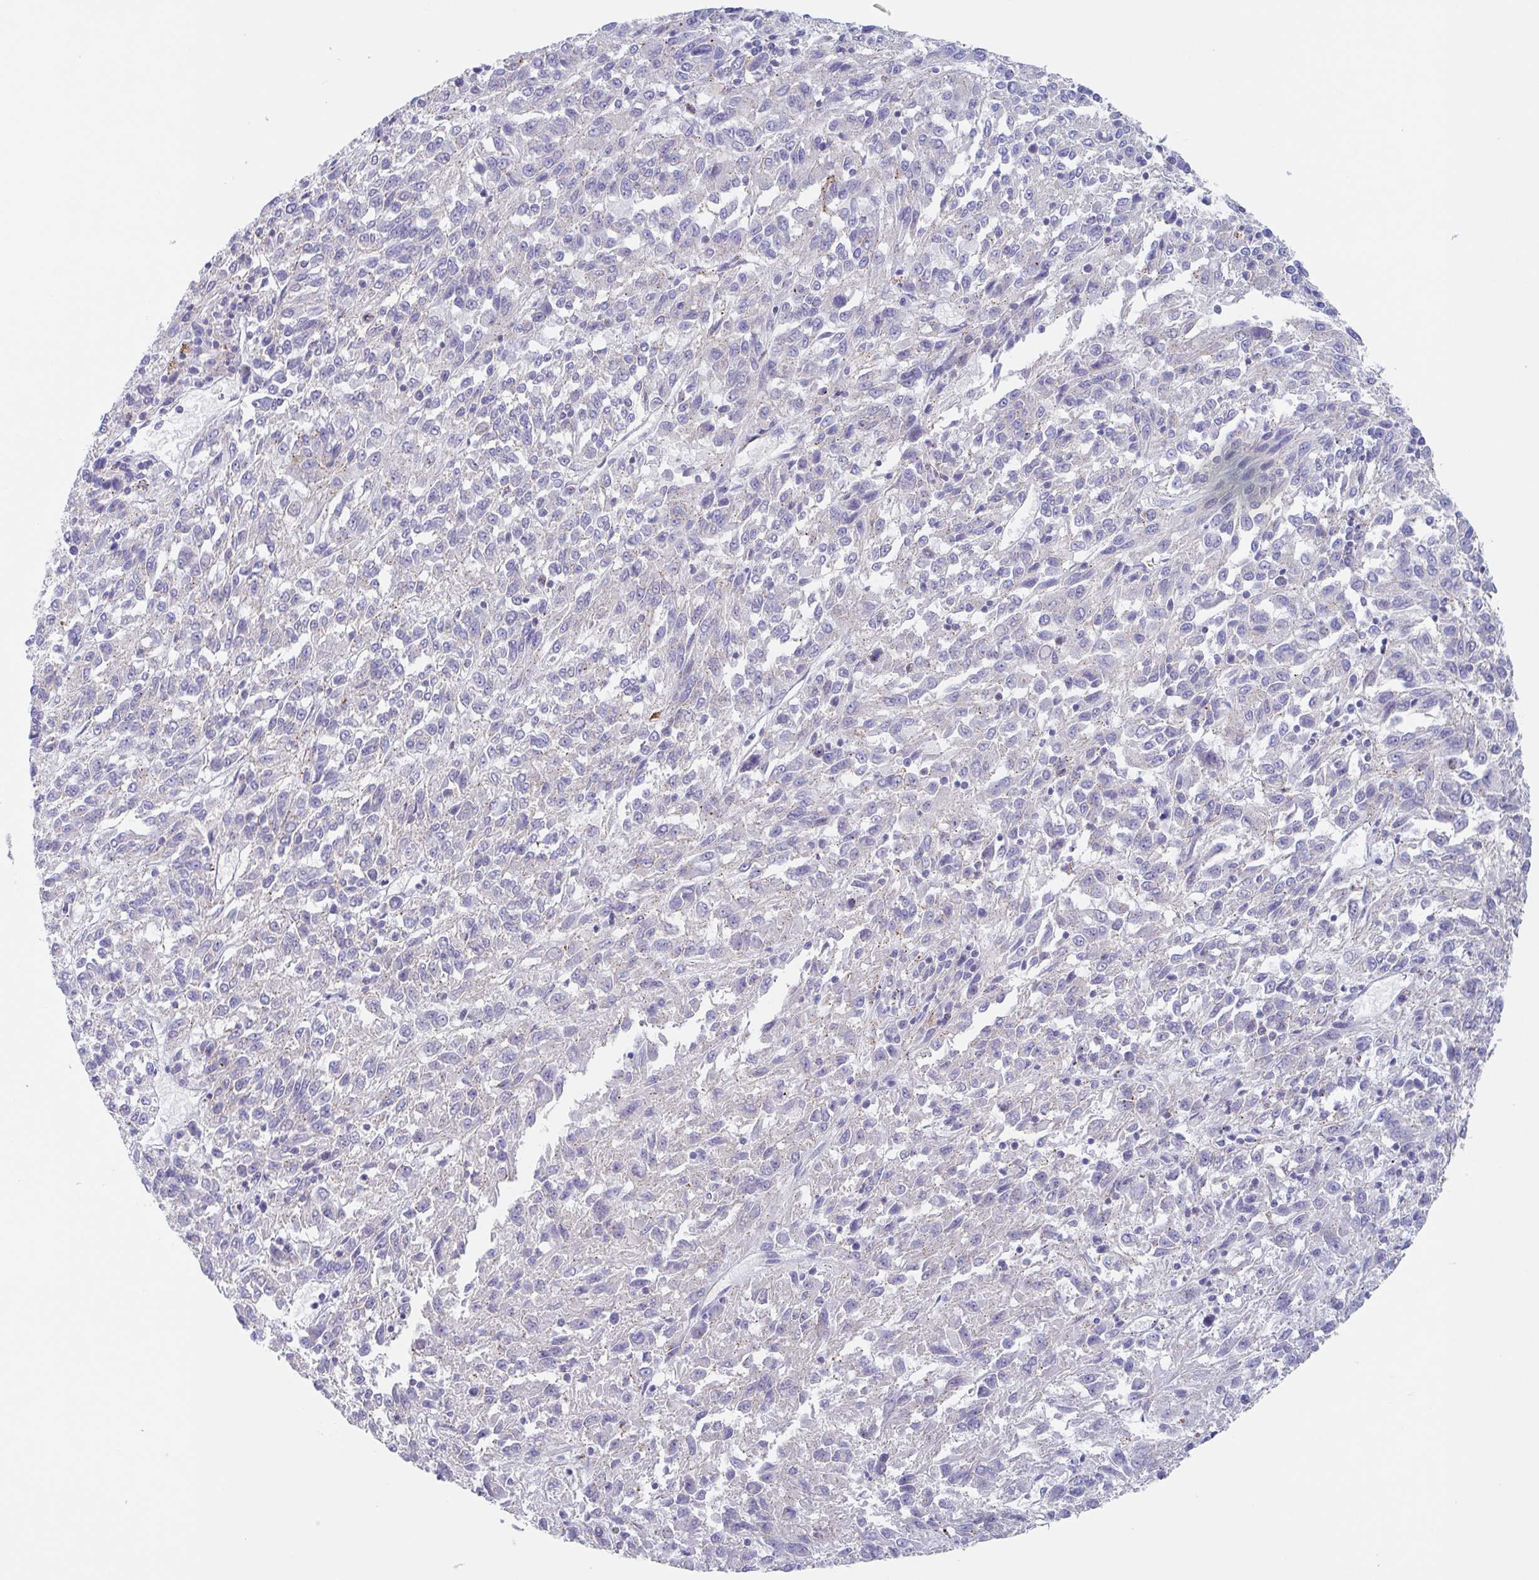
{"staining": {"intensity": "negative", "quantity": "none", "location": "none"}, "tissue": "melanoma", "cell_type": "Tumor cells", "image_type": "cancer", "snomed": [{"axis": "morphology", "description": "Malignant melanoma, Metastatic site"}, {"axis": "topography", "description": "Lung"}], "caption": "DAB (3,3'-diaminobenzidine) immunohistochemical staining of human melanoma exhibits no significant expression in tumor cells. The staining is performed using DAB brown chromogen with nuclei counter-stained in using hematoxylin.", "gene": "CHMP5", "patient": {"sex": "male", "age": 64}}